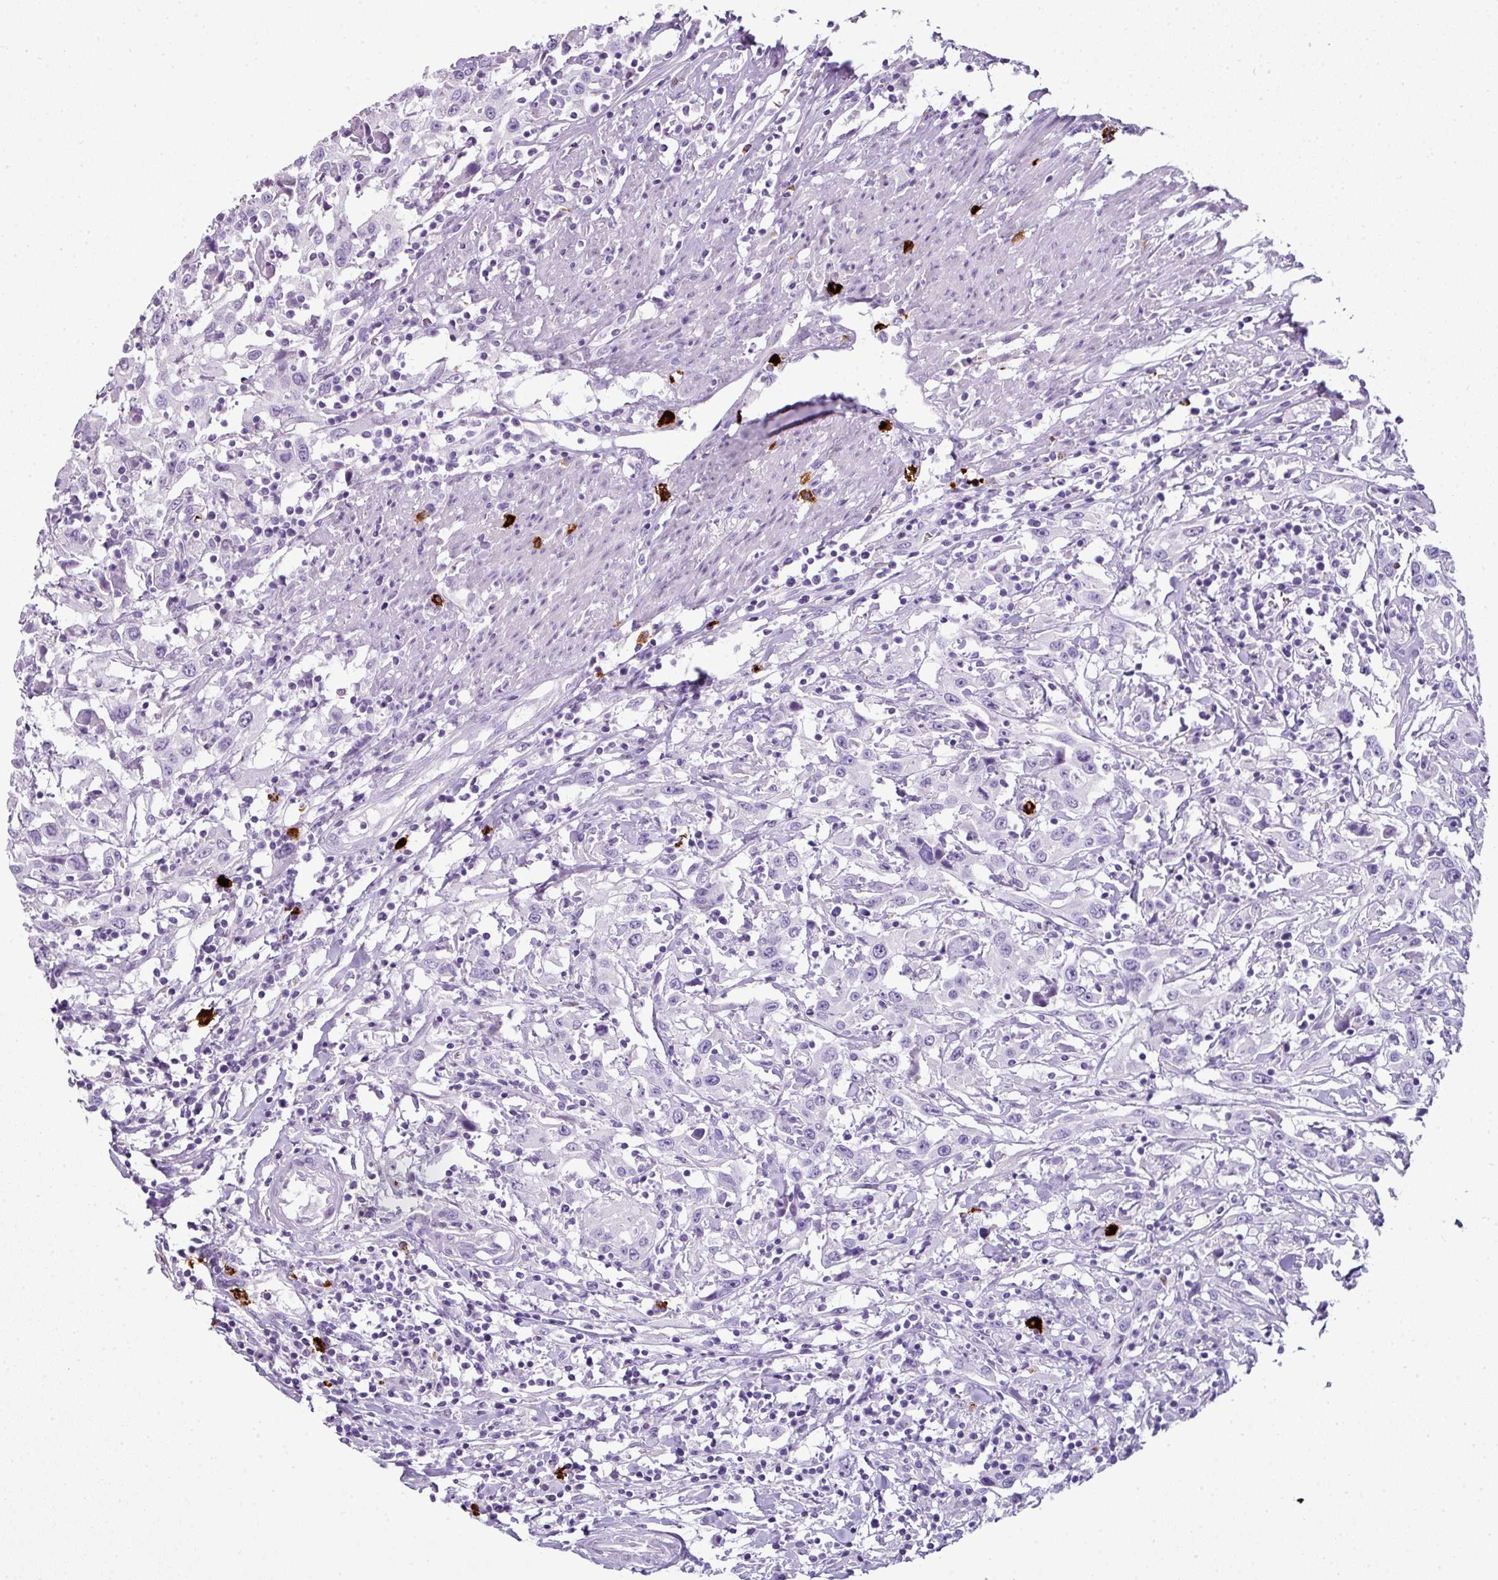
{"staining": {"intensity": "negative", "quantity": "none", "location": "none"}, "tissue": "urothelial cancer", "cell_type": "Tumor cells", "image_type": "cancer", "snomed": [{"axis": "morphology", "description": "Urothelial carcinoma, High grade"}, {"axis": "topography", "description": "Urinary bladder"}], "caption": "Tumor cells show no significant positivity in urothelial carcinoma (high-grade).", "gene": "CTSG", "patient": {"sex": "male", "age": 61}}